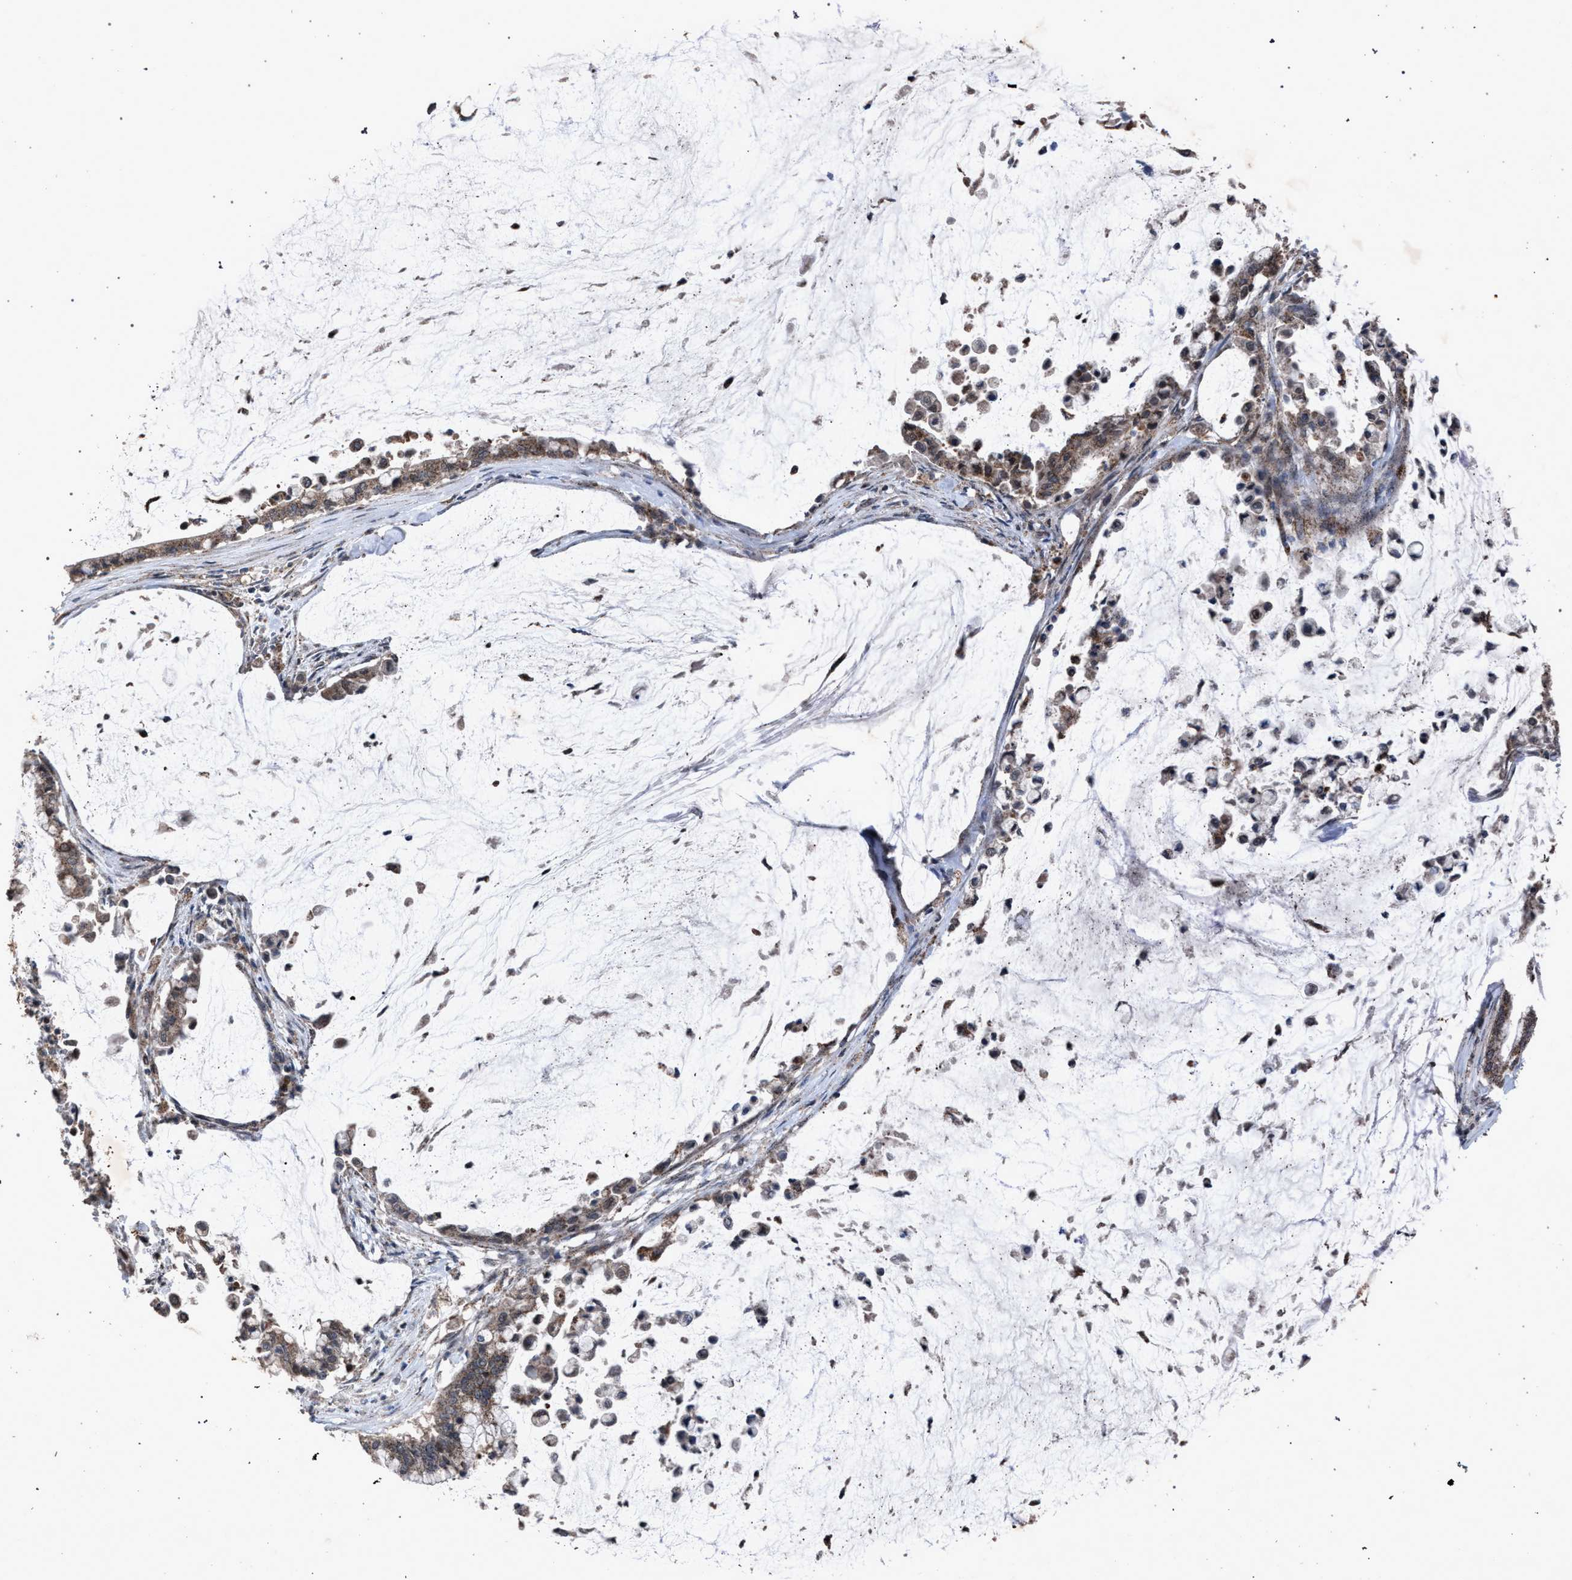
{"staining": {"intensity": "weak", "quantity": ">75%", "location": "cytoplasmic/membranous"}, "tissue": "pancreatic cancer", "cell_type": "Tumor cells", "image_type": "cancer", "snomed": [{"axis": "morphology", "description": "Adenocarcinoma, NOS"}, {"axis": "topography", "description": "Pancreas"}], "caption": "The immunohistochemical stain highlights weak cytoplasmic/membranous staining in tumor cells of adenocarcinoma (pancreatic) tissue.", "gene": "HSD17B4", "patient": {"sex": "male", "age": 41}}